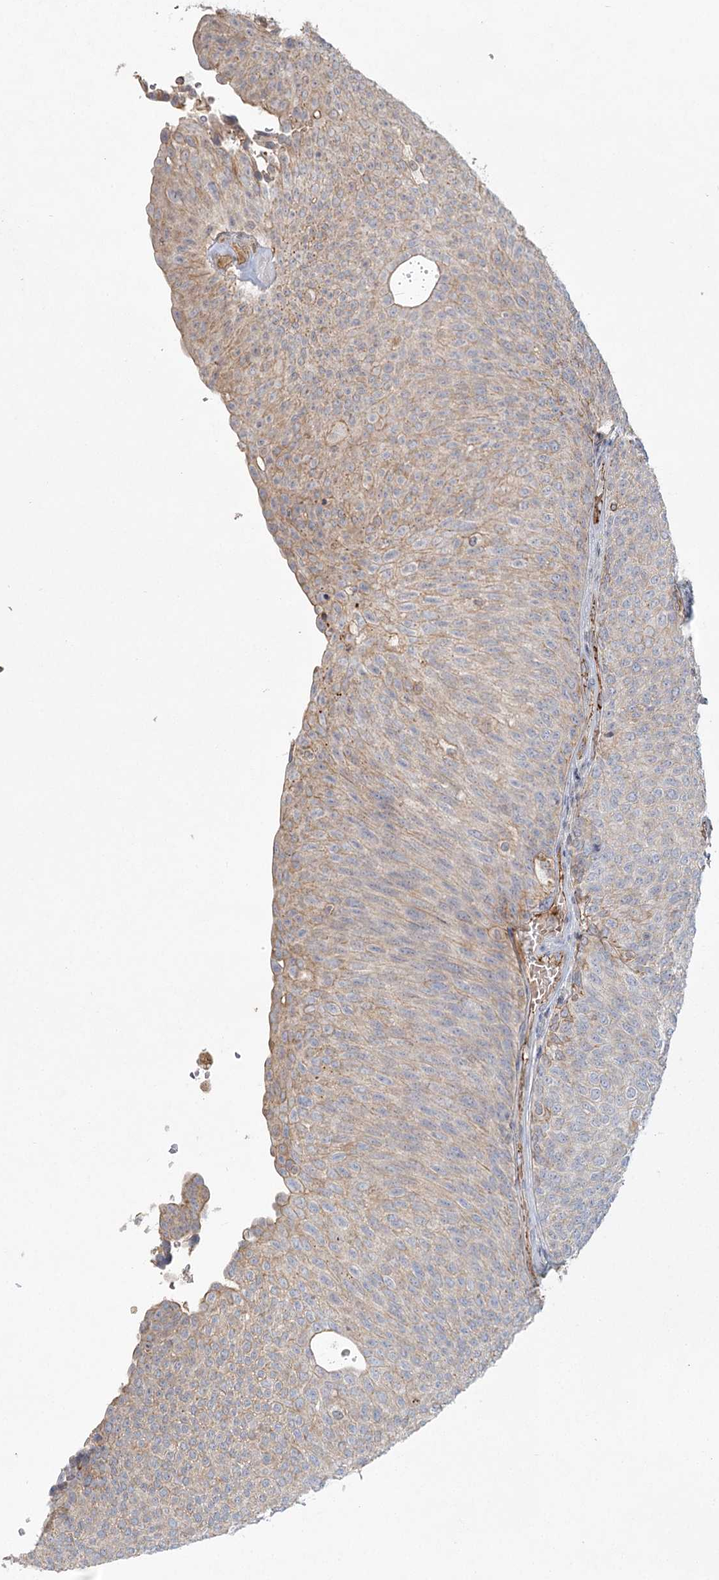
{"staining": {"intensity": "weak", "quantity": "25%-75%", "location": "cytoplasmic/membranous"}, "tissue": "urothelial cancer", "cell_type": "Tumor cells", "image_type": "cancer", "snomed": [{"axis": "morphology", "description": "Urothelial carcinoma, Low grade"}, {"axis": "topography", "description": "Urinary bladder"}], "caption": "This micrograph displays immunohistochemistry staining of urothelial cancer, with low weak cytoplasmic/membranous positivity in approximately 25%-75% of tumor cells.", "gene": "KBTBD4", "patient": {"sex": "female", "age": 79}}